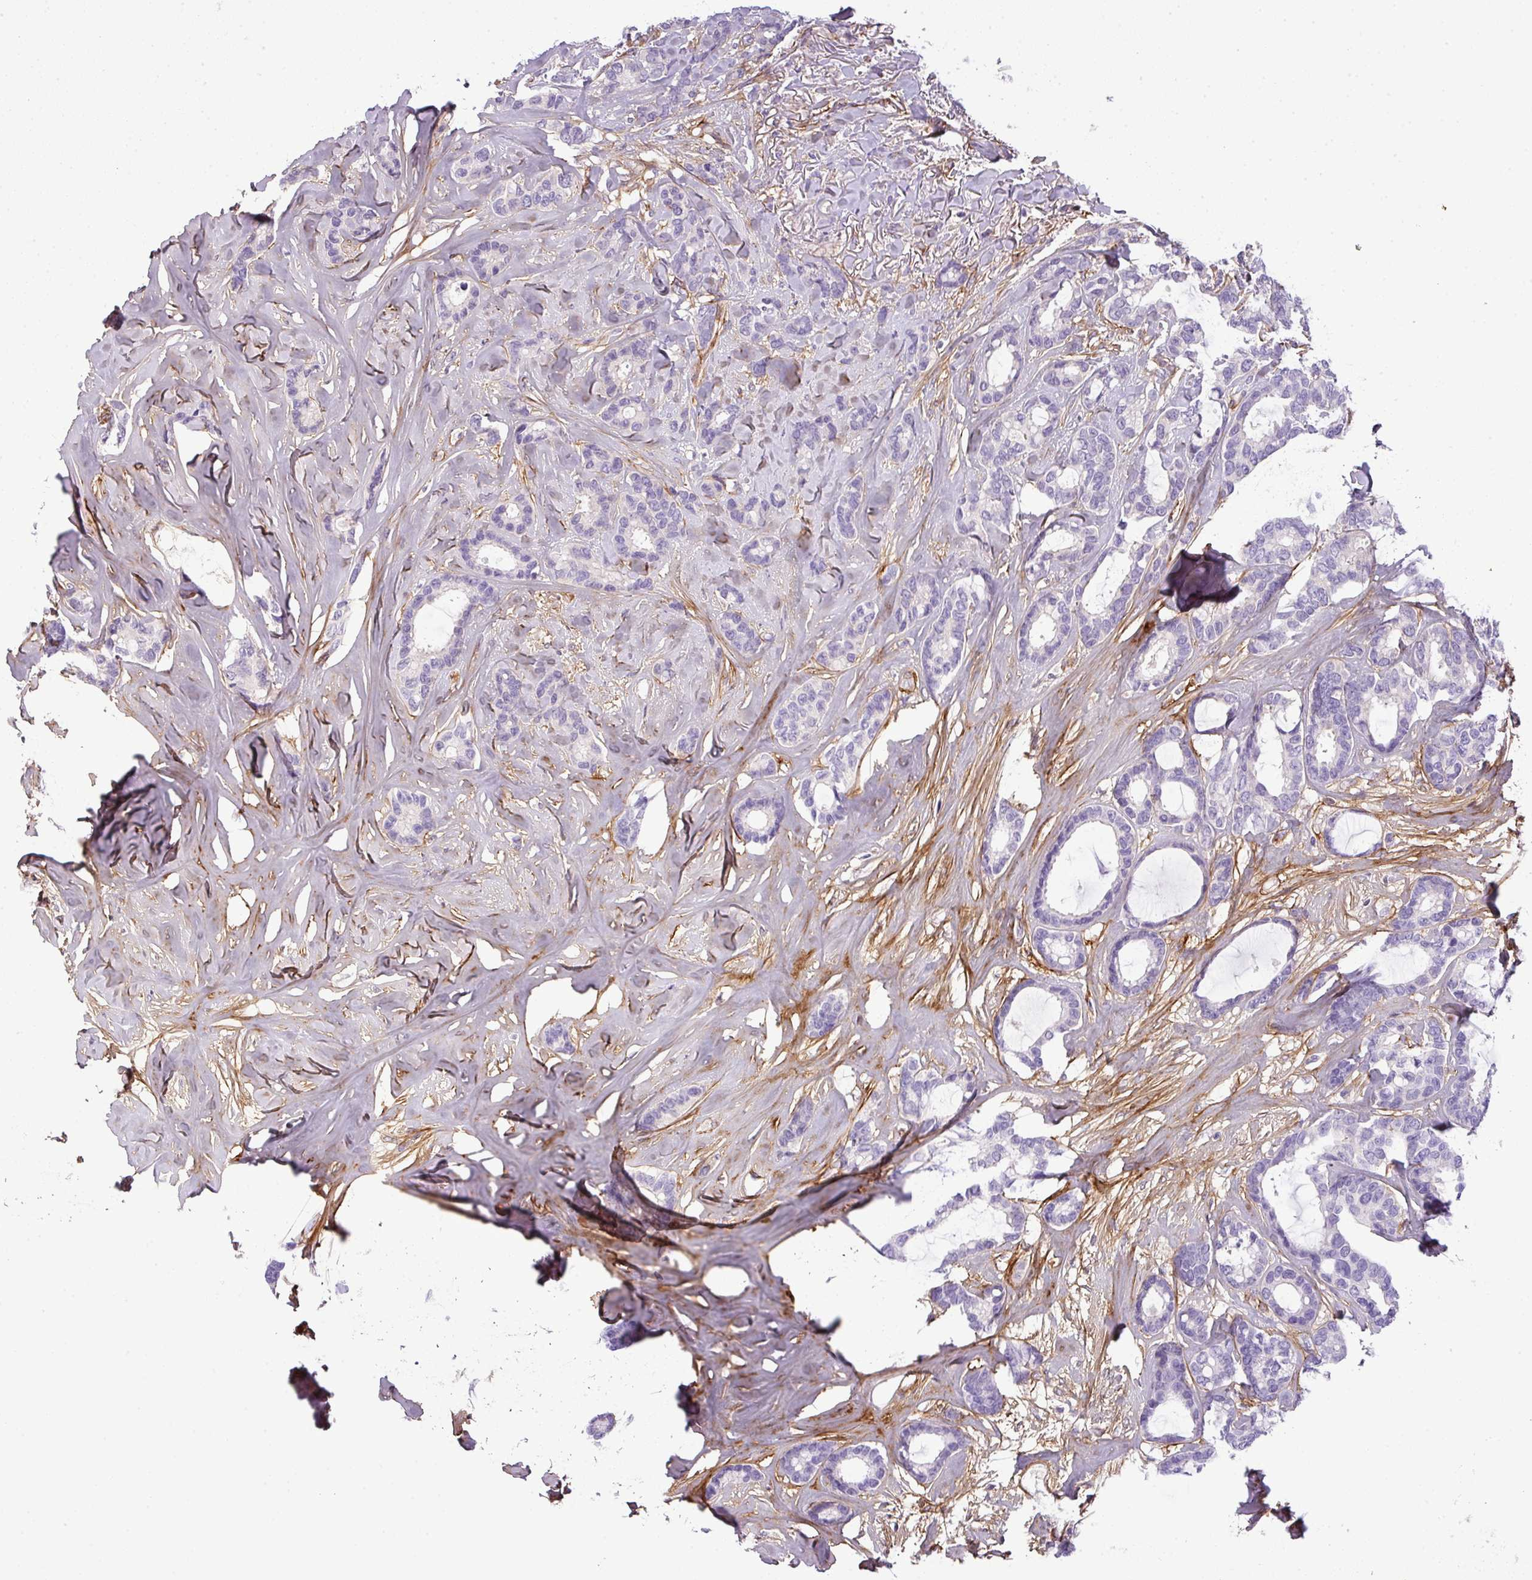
{"staining": {"intensity": "negative", "quantity": "none", "location": "none"}, "tissue": "breast cancer", "cell_type": "Tumor cells", "image_type": "cancer", "snomed": [{"axis": "morphology", "description": "Duct carcinoma"}, {"axis": "topography", "description": "Breast"}], "caption": "An IHC photomicrograph of breast cancer (intraductal carcinoma) is shown. There is no staining in tumor cells of breast cancer (intraductal carcinoma).", "gene": "PARD6G", "patient": {"sex": "female", "age": 87}}